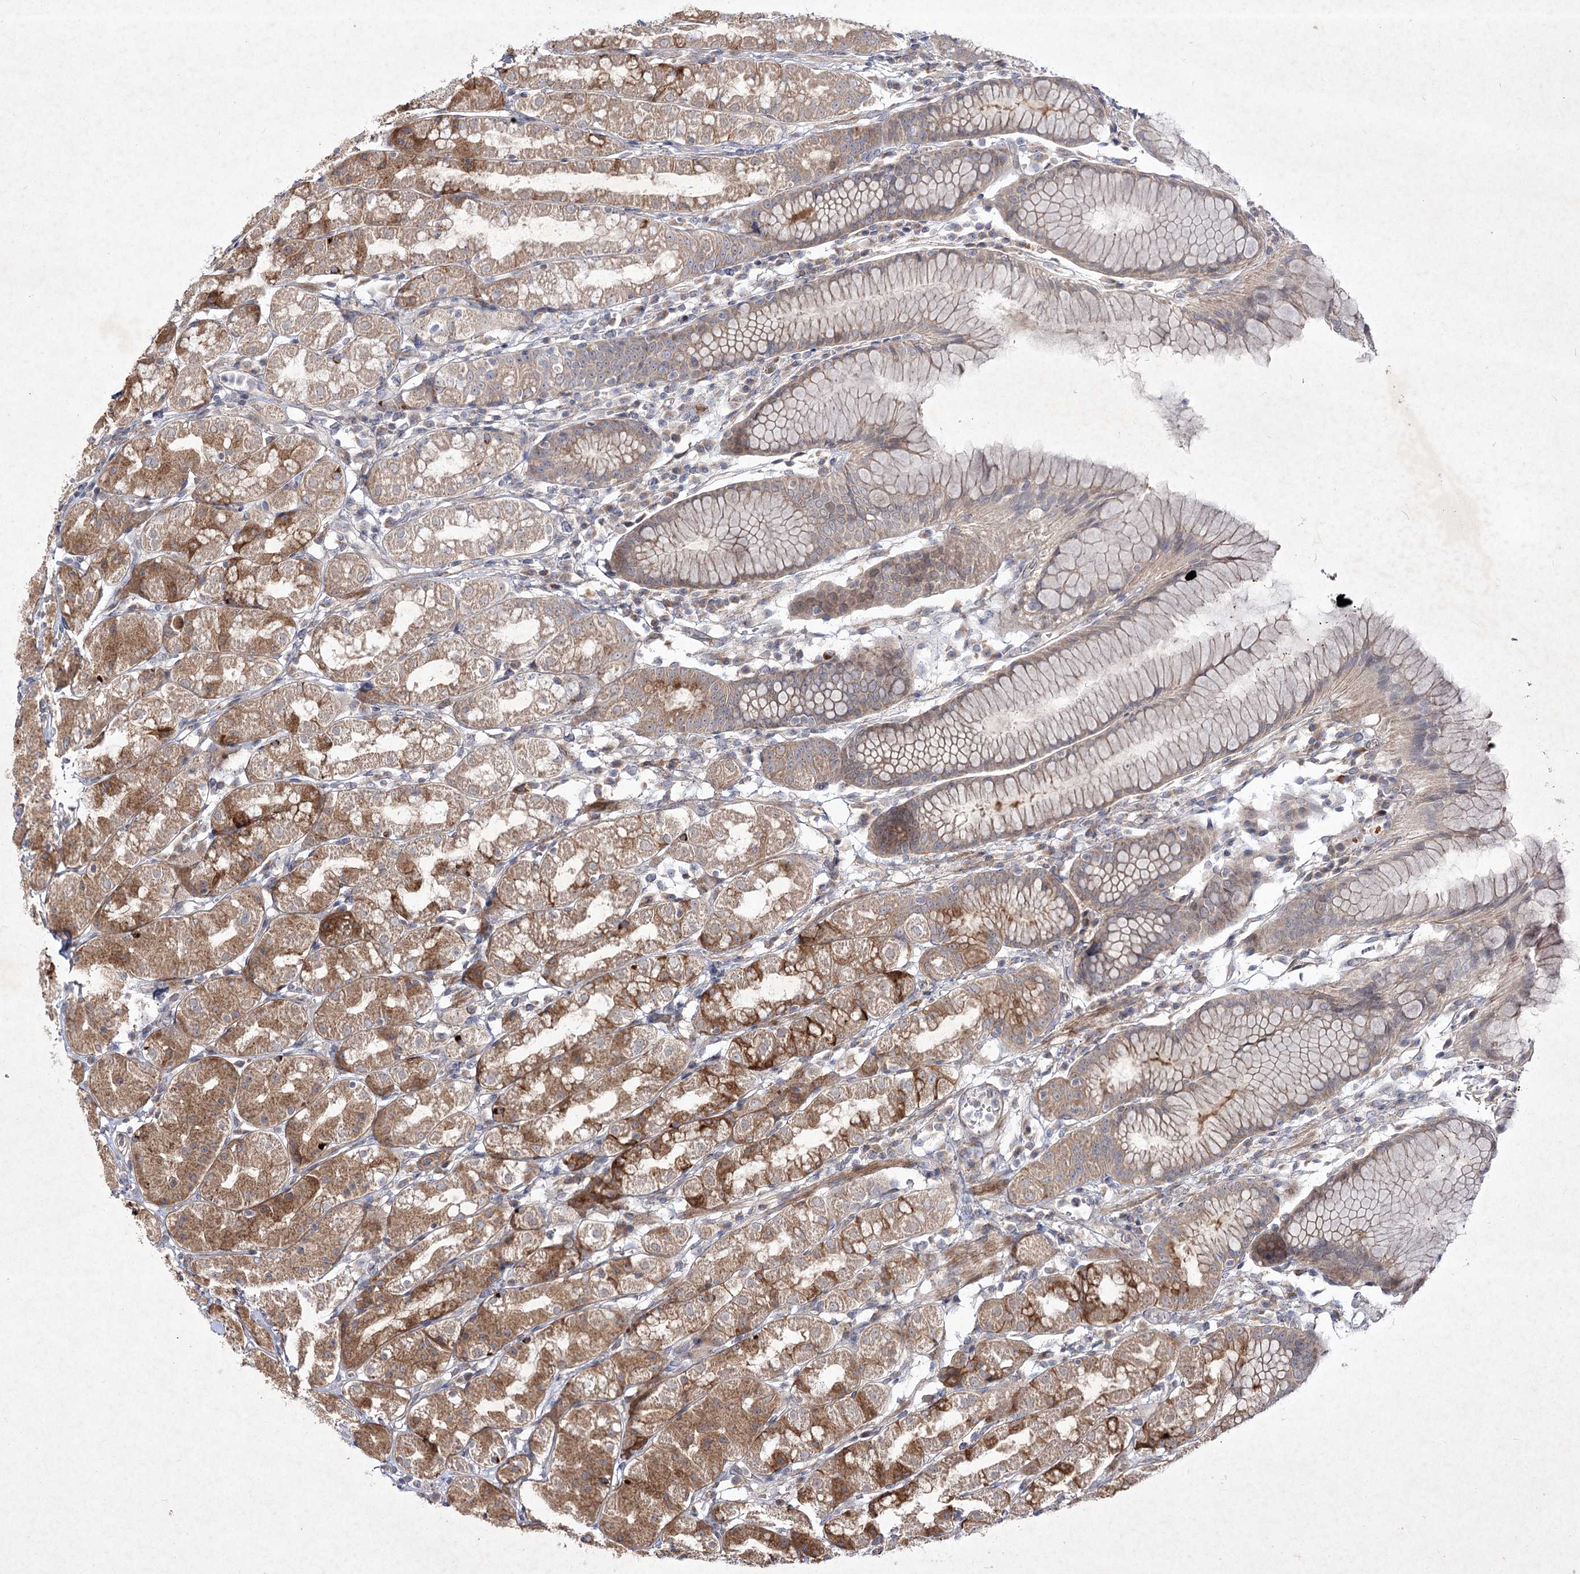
{"staining": {"intensity": "moderate", "quantity": ">75%", "location": "cytoplasmic/membranous"}, "tissue": "stomach", "cell_type": "Glandular cells", "image_type": "normal", "snomed": [{"axis": "morphology", "description": "Normal tissue, NOS"}, {"axis": "topography", "description": "Stomach, lower"}], "caption": "Normal stomach exhibits moderate cytoplasmic/membranous positivity in approximately >75% of glandular cells.", "gene": "CIB2", "patient": {"sex": "female", "age": 56}}